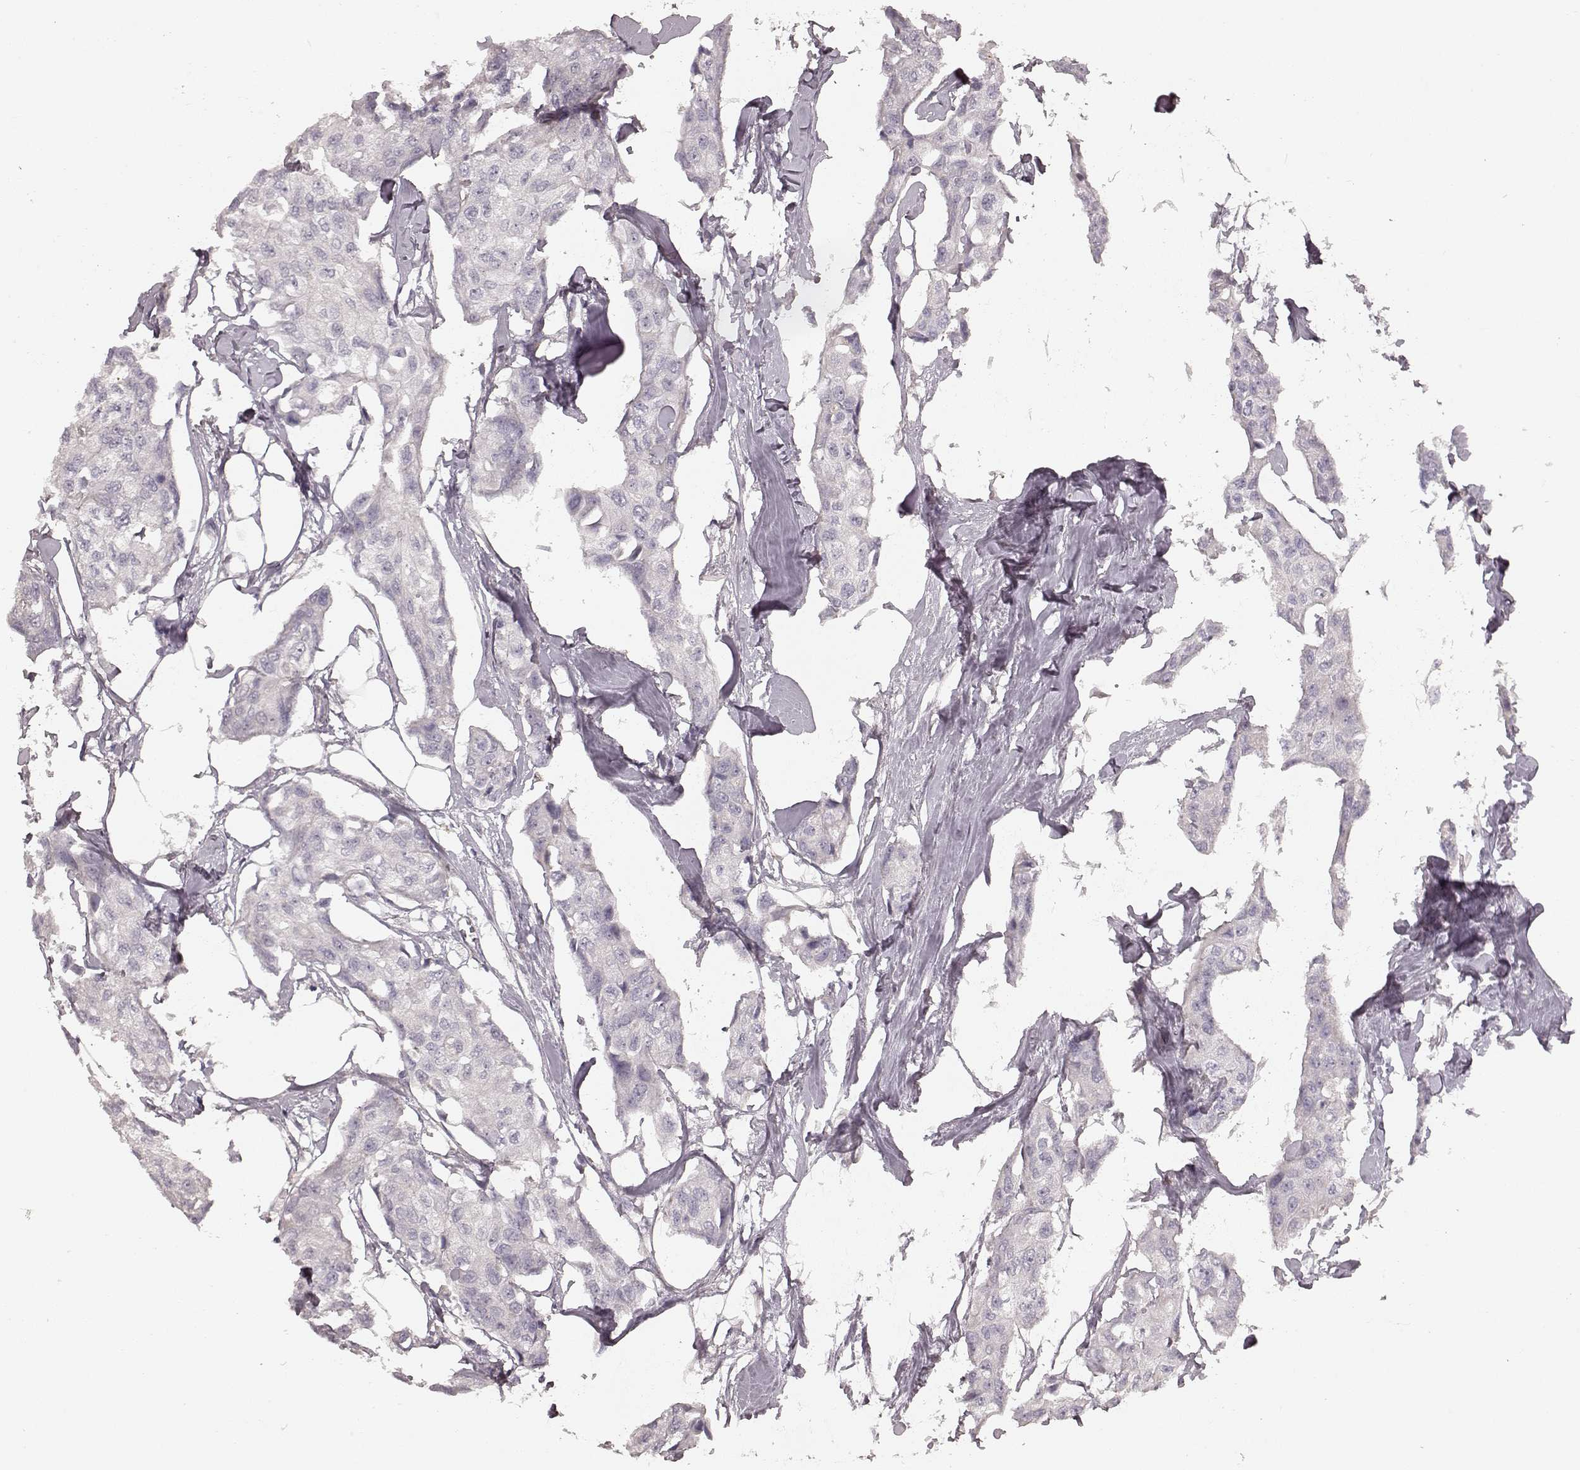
{"staining": {"intensity": "negative", "quantity": "none", "location": "none"}, "tissue": "breast cancer", "cell_type": "Tumor cells", "image_type": "cancer", "snomed": [{"axis": "morphology", "description": "Duct carcinoma"}, {"axis": "topography", "description": "Breast"}], "caption": "Immunohistochemical staining of human invasive ductal carcinoma (breast) exhibits no significant staining in tumor cells.", "gene": "KCNJ9", "patient": {"sex": "female", "age": 80}}